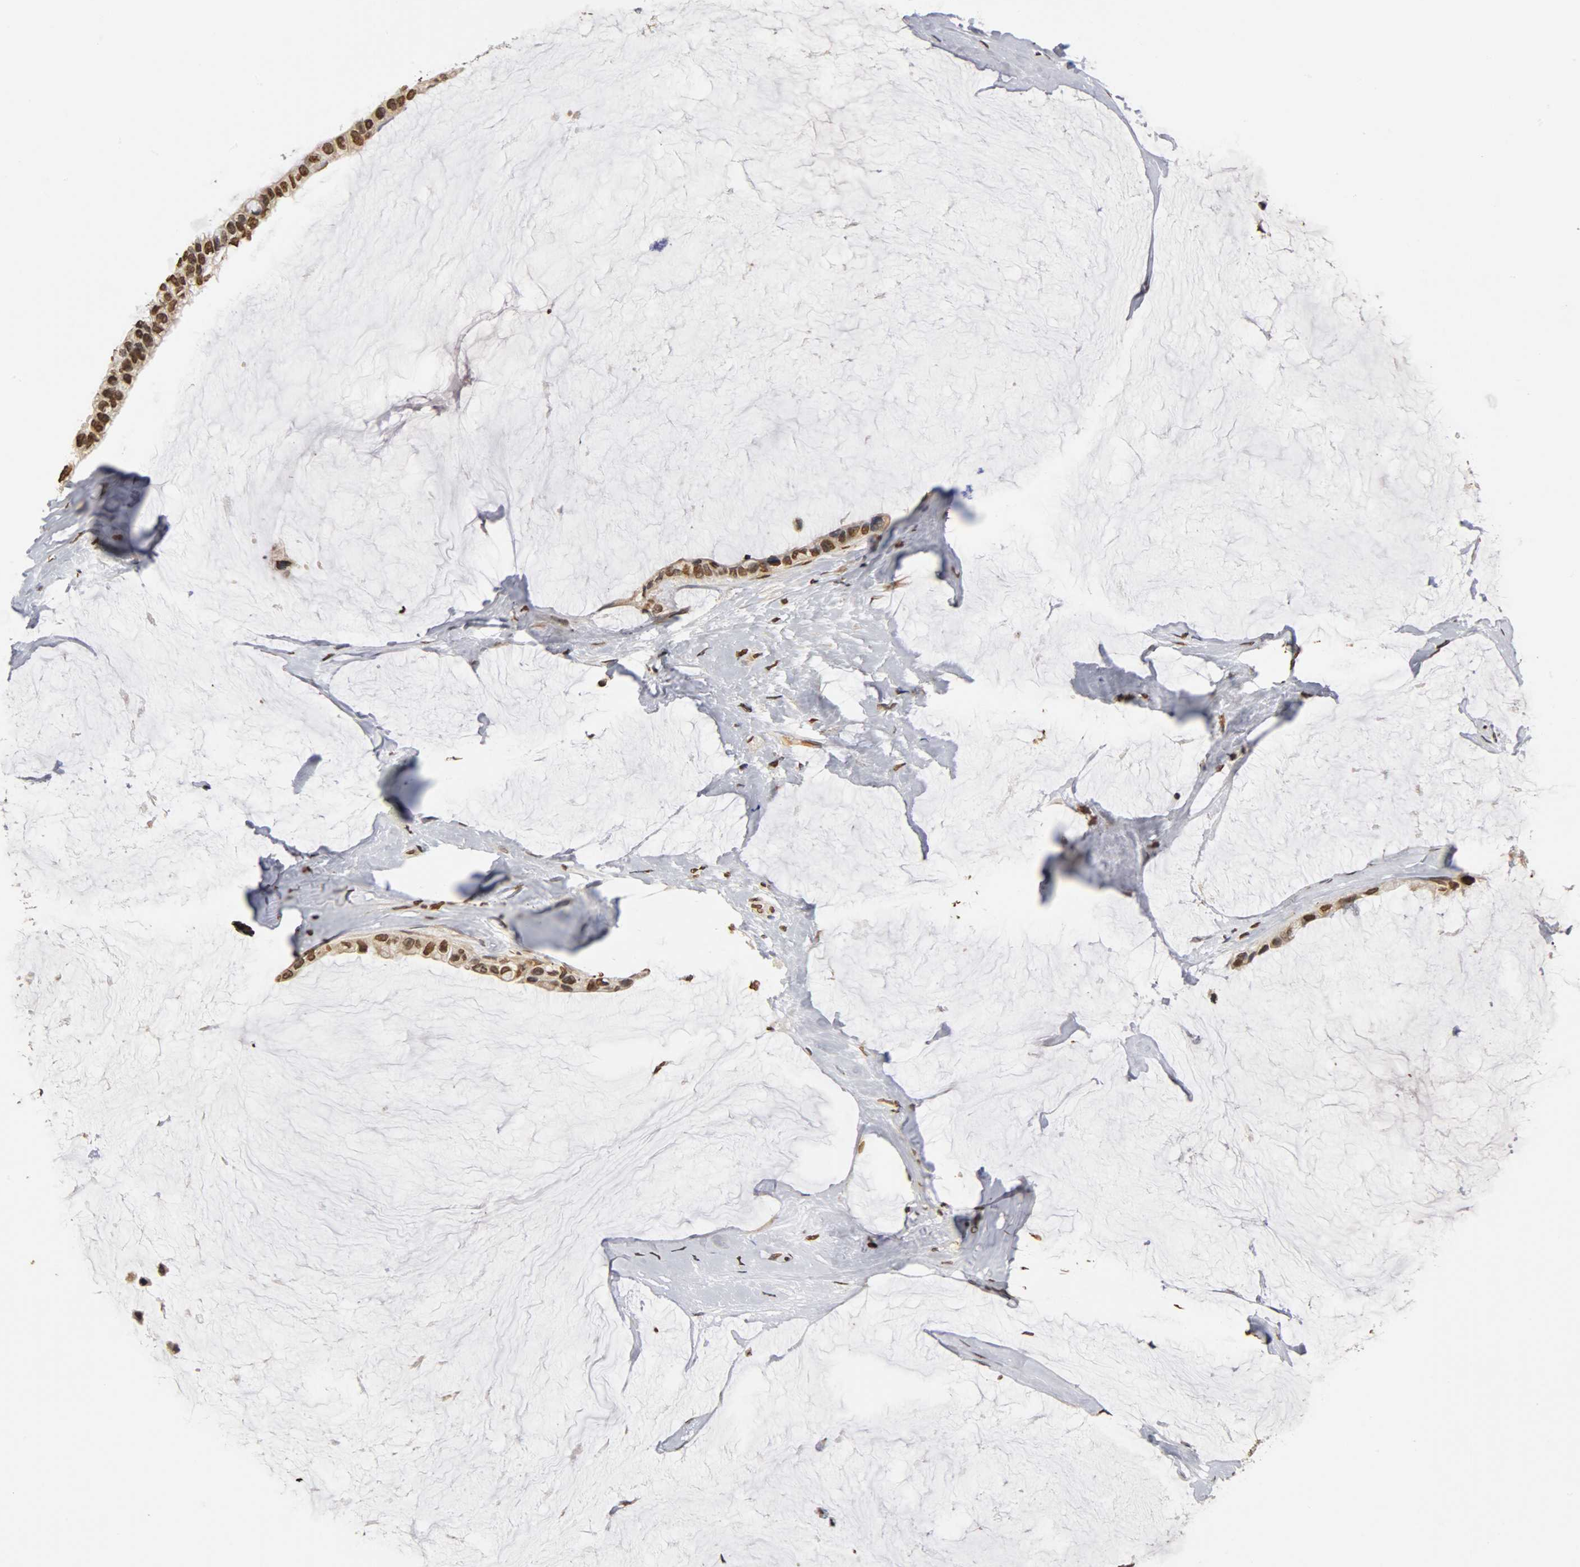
{"staining": {"intensity": "moderate", "quantity": ">75%", "location": "nuclear"}, "tissue": "ovarian cancer", "cell_type": "Tumor cells", "image_type": "cancer", "snomed": [{"axis": "morphology", "description": "Cystadenocarcinoma, mucinous, NOS"}, {"axis": "topography", "description": "Ovary"}], "caption": "Tumor cells exhibit medium levels of moderate nuclear positivity in about >75% of cells in ovarian mucinous cystadenocarcinoma. (brown staining indicates protein expression, while blue staining denotes nuclei).", "gene": "ERCC2", "patient": {"sex": "female", "age": 39}}